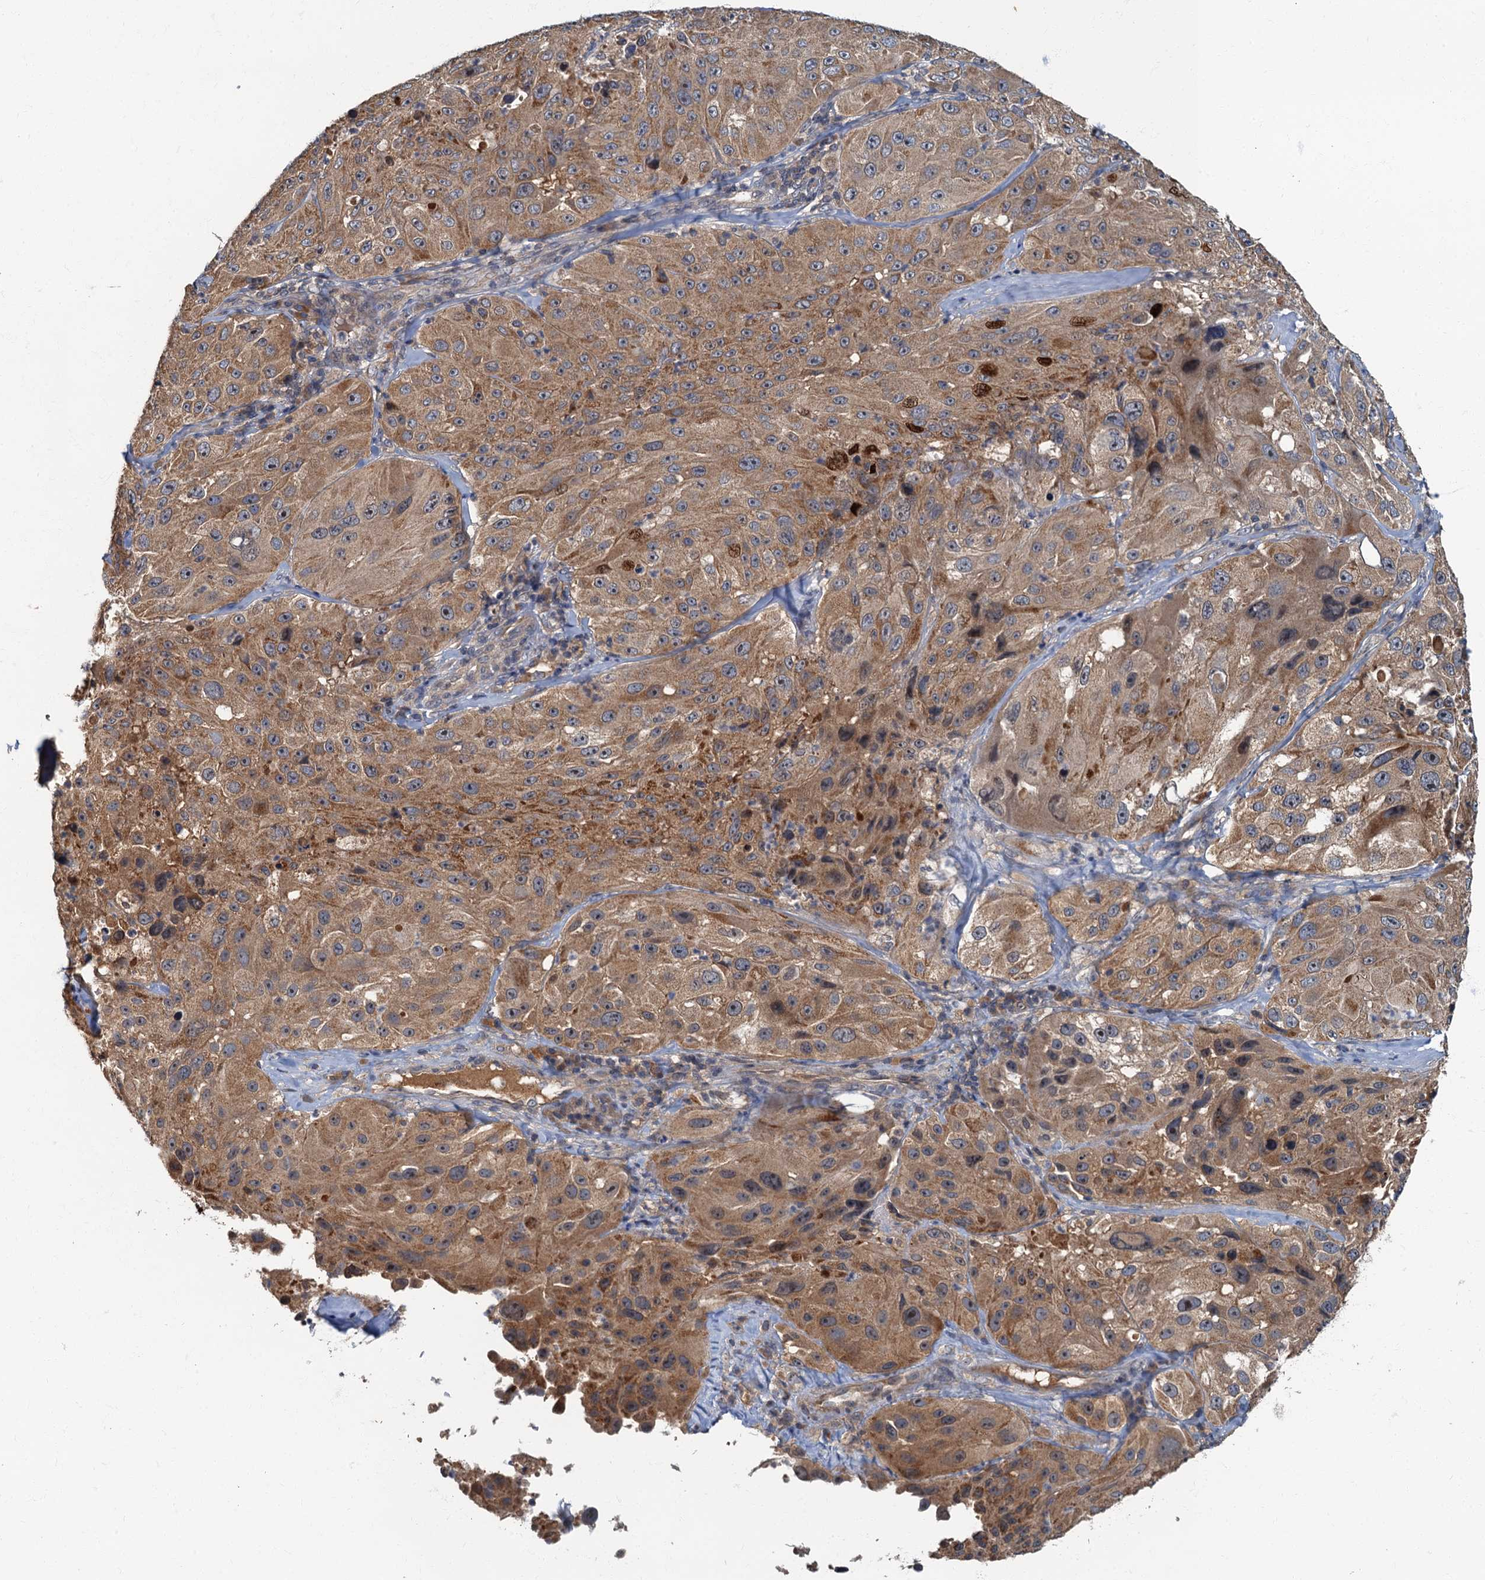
{"staining": {"intensity": "moderate", "quantity": ">75%", "location": "cytoplasmic/membranous"}, "tissue": "melanoma", "cell_type": "Tumor cells", "image_type": "cancer", "snomed": [{"axis": "morphology", "description": "Malignant melanoma, Metastatic site"}, {"axis": "topography", "description": "Lymph node"}], "caption": "An immunohistochemistry (IHC) histopathology image of tumor tissue is shown. Protein staining in brown highlights moderate cytoplasmic/membranous positivity in malignant melanoma (metastatic site) within tumor cells.", "gene": "WDCP", "patient": {"sex": "male", "age": 62}}